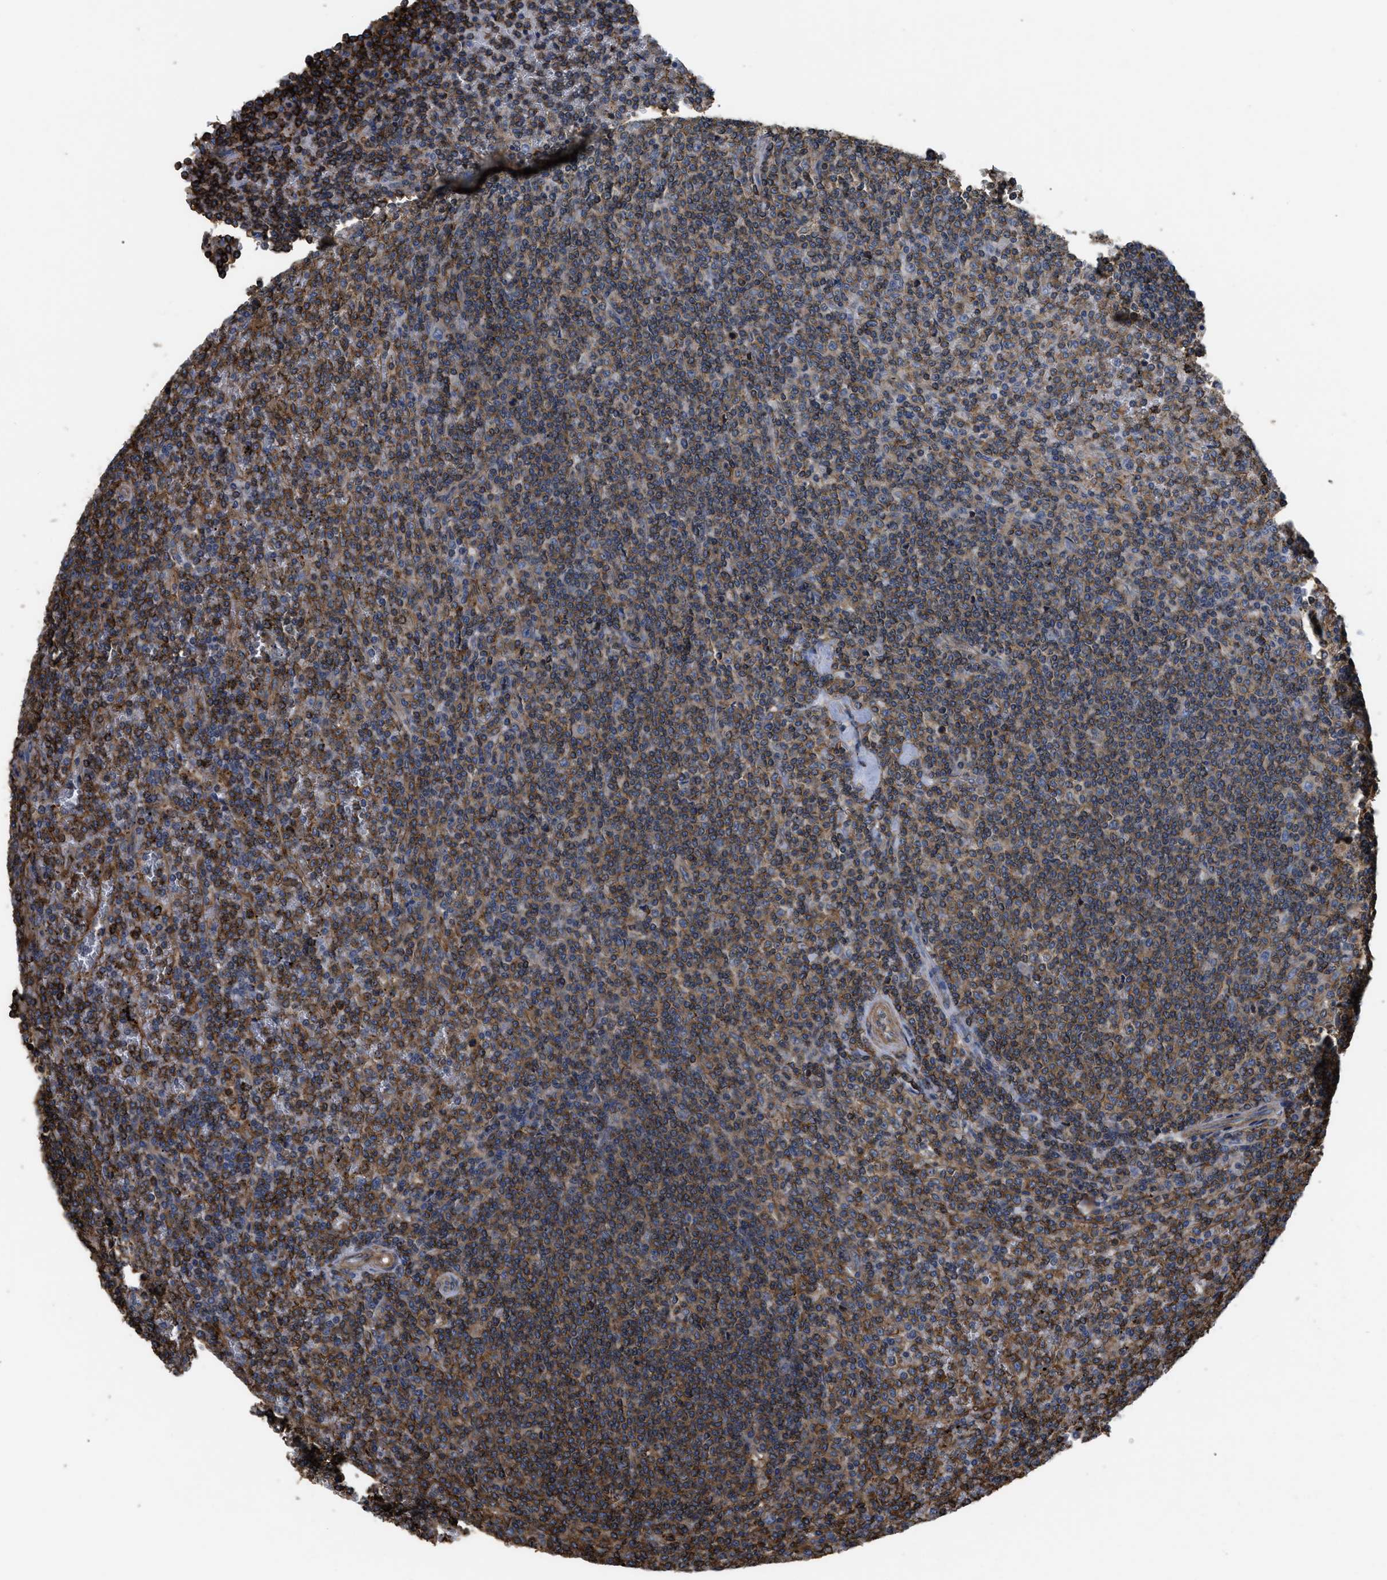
{"staining": {"intensity": "strong", "quantity": ">75%", "location": "cytoplasmic/membranous"}, "tissue": "lymphoma", "cell_type": "Tumor cells", "image_type": "cancer", "snomed": [{"axis": "morphology", "description": "Malignant lymphoma, non-Hodgkin's type, Low grade"}, {"axis": "topography", "description": "Spleen"}], "caption": "This is a photomicrograph of immunohistochemistry staining of lymphoma, which shows strong positivity in the cytoplasmic/membranous of tumor cells.", "gene": "SCUBE2", "patient": {"sex": "female", "age": 19}}